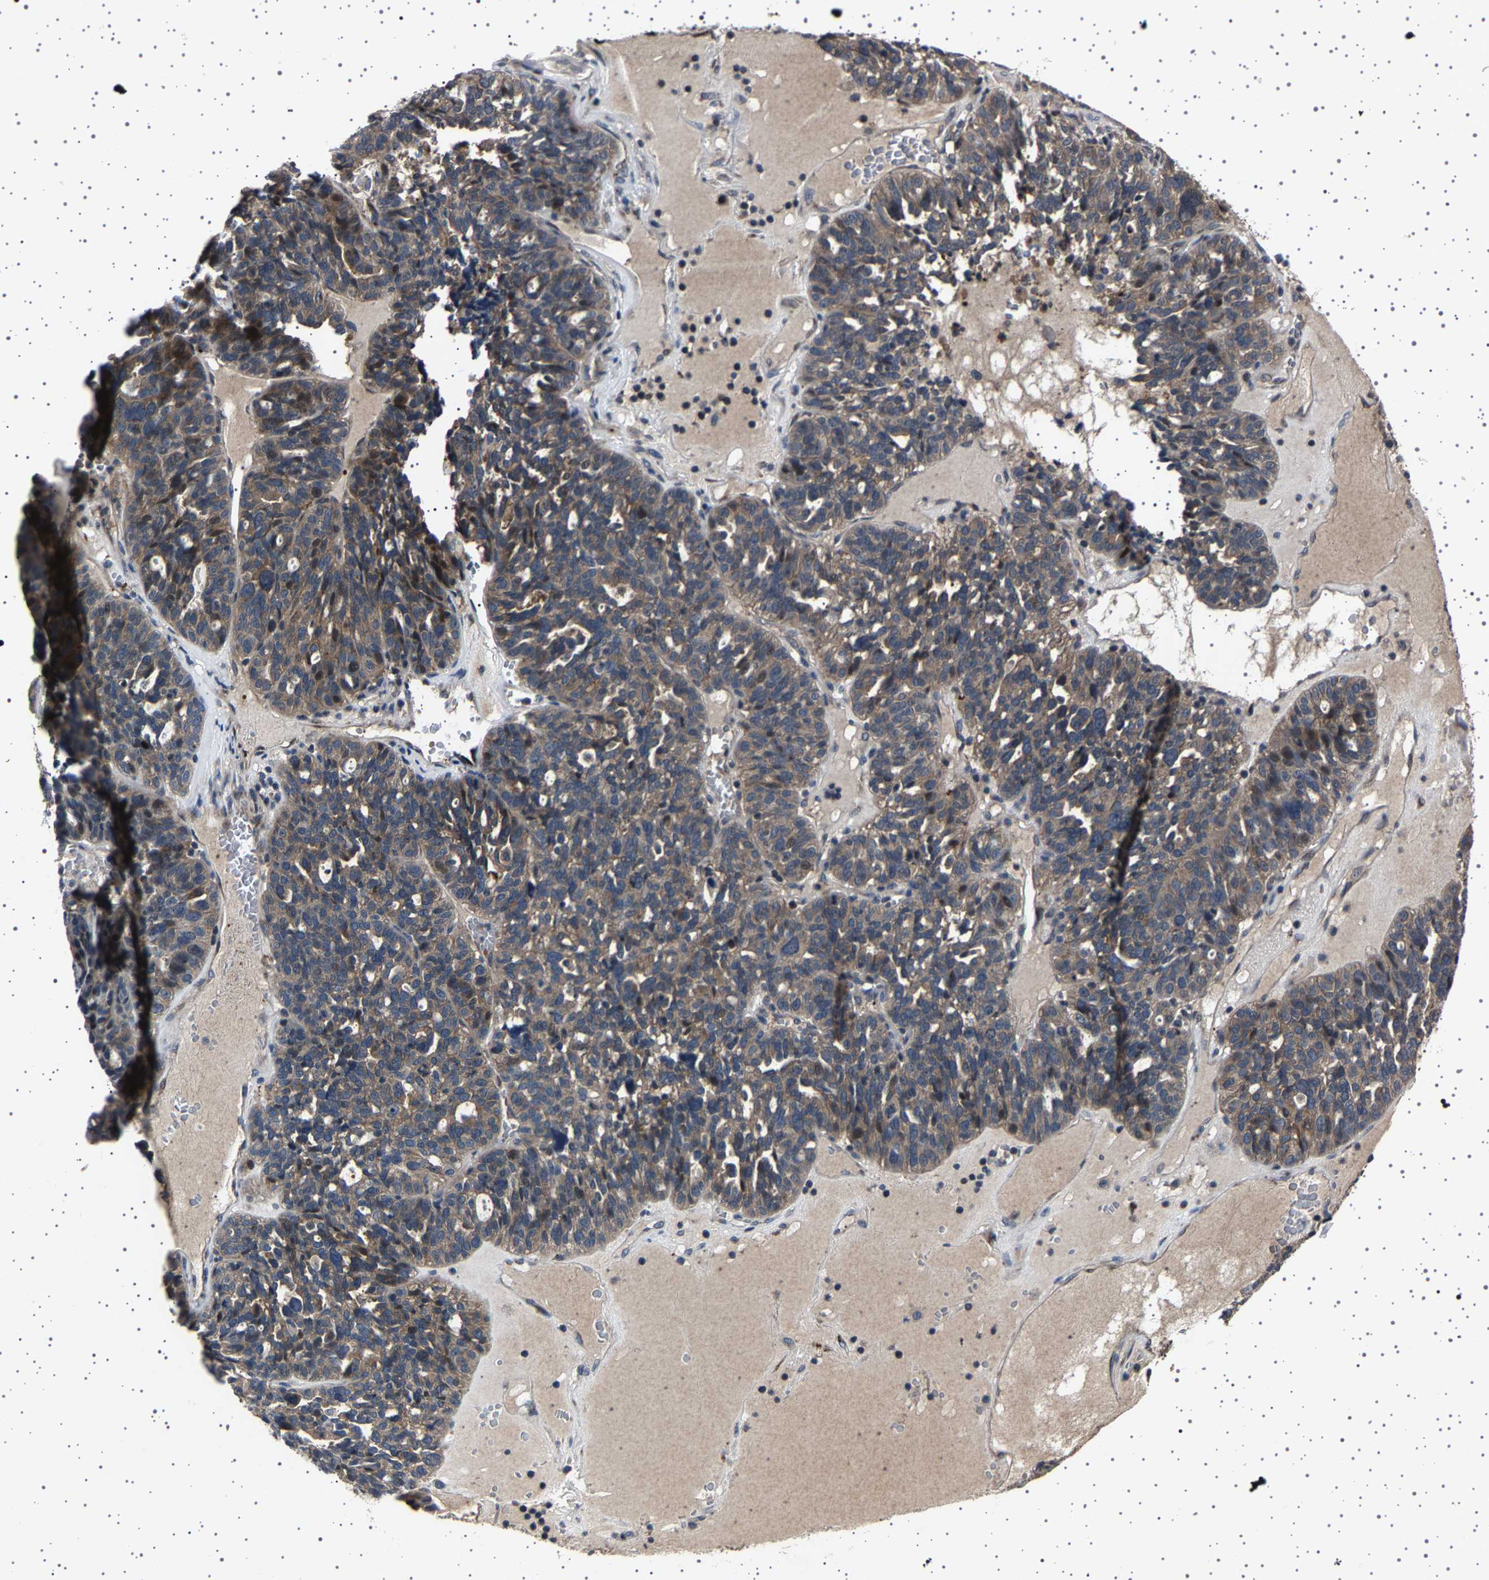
{"staining": {"intensity": "weak", "quantity": ">75%", "location": "cytoplasmic/membranous"}, "tissue": "ovarian cancer", "cell_type": "Tumor cells", "image_type": "cancer", "snomed": [{"axis": "morphology", "description": "Cystadenocarcinoma, serous, NOS"}, {"axis": "topography", "description": "Ovary"}], "caption": "Protein staining of serous cystadenocarcinoma (ovarian) tissue exhibits weak cytoplasmic/membranous staining in about >75% of tumor cells.", "gene": "NCKAP1", "patient": {"sex": "female", "age": 59}}